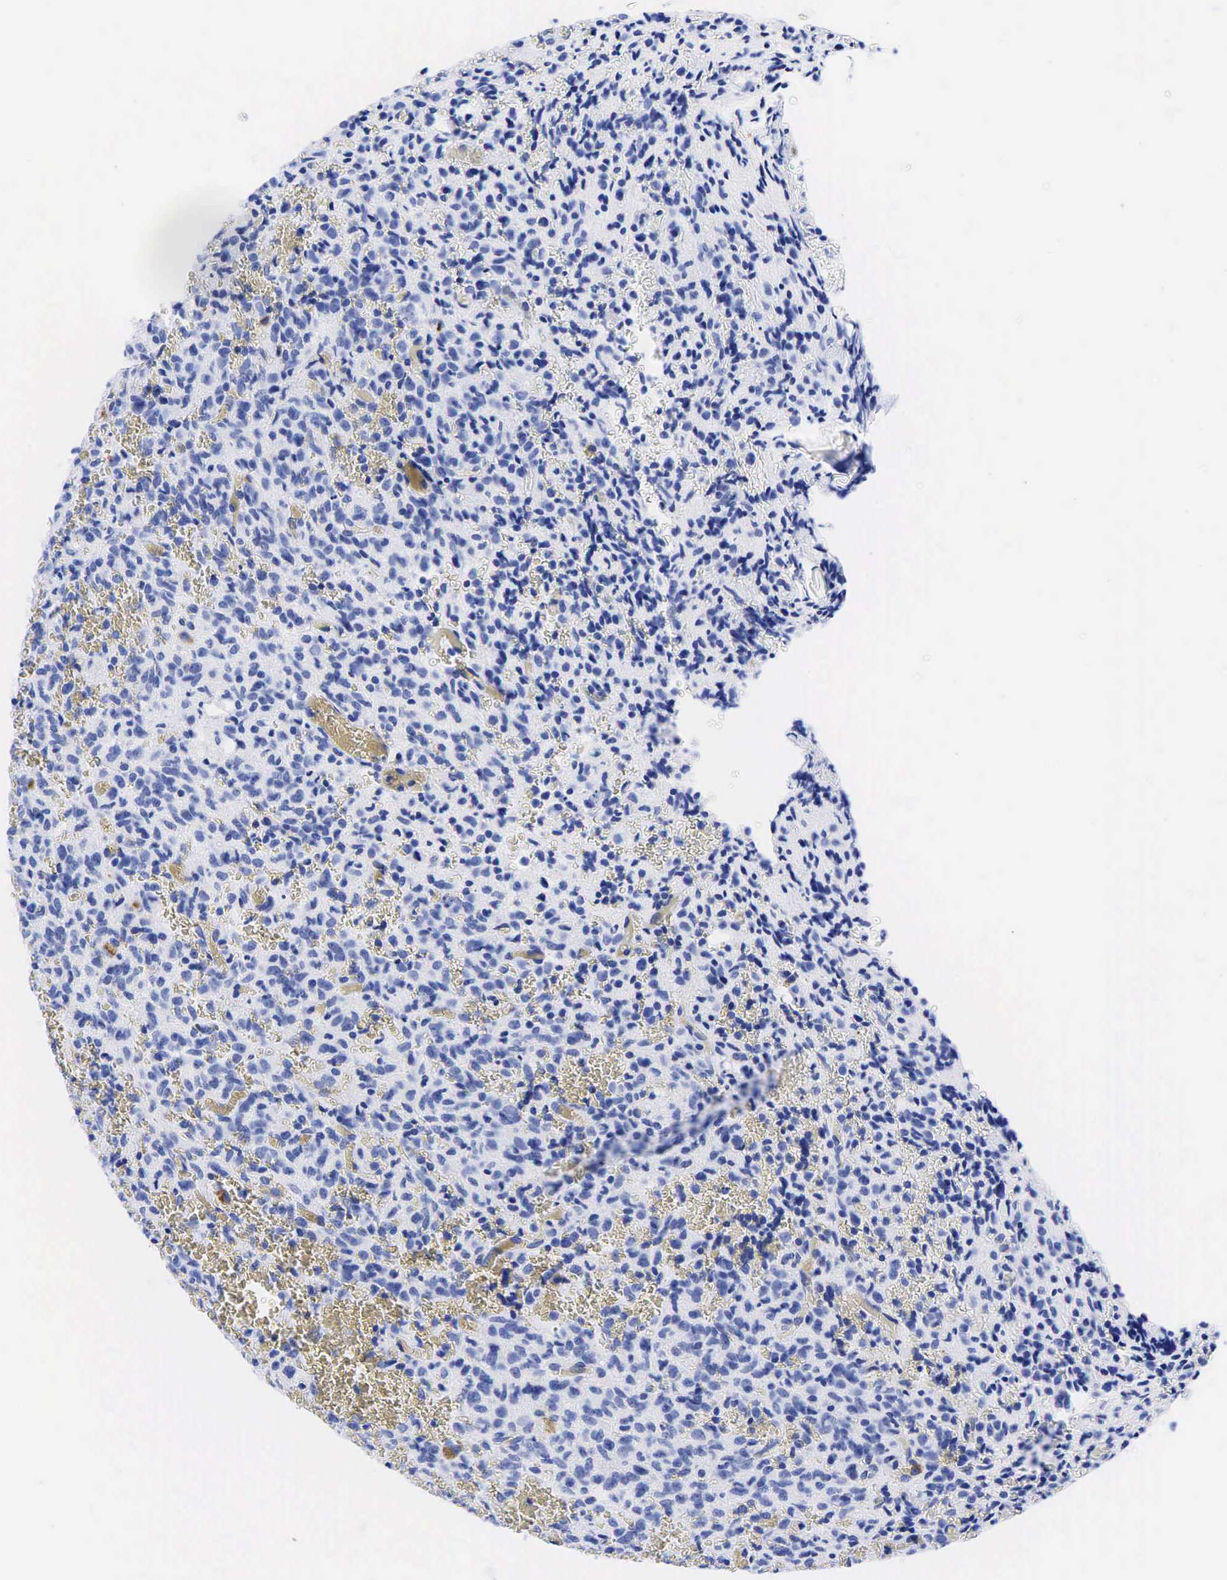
{"staining": {"intensity": "negative", "quantity": "none", "location": "none"}, "tissue": "glioma", "cell_type": "Tumor cells", "image_type": "cancer", "snomed": [{"axis": "morphology", "description": "Glioma, malignant, High grade"}, {"axis": "topography", "description": "Brain"}], "caption": "Immunohistochemical staining of malignant glioma (high-grade) exhibits no significant expression in tumor cells.", "gene": "CHGA", "patient": {"sex": "male", "age": 56}}